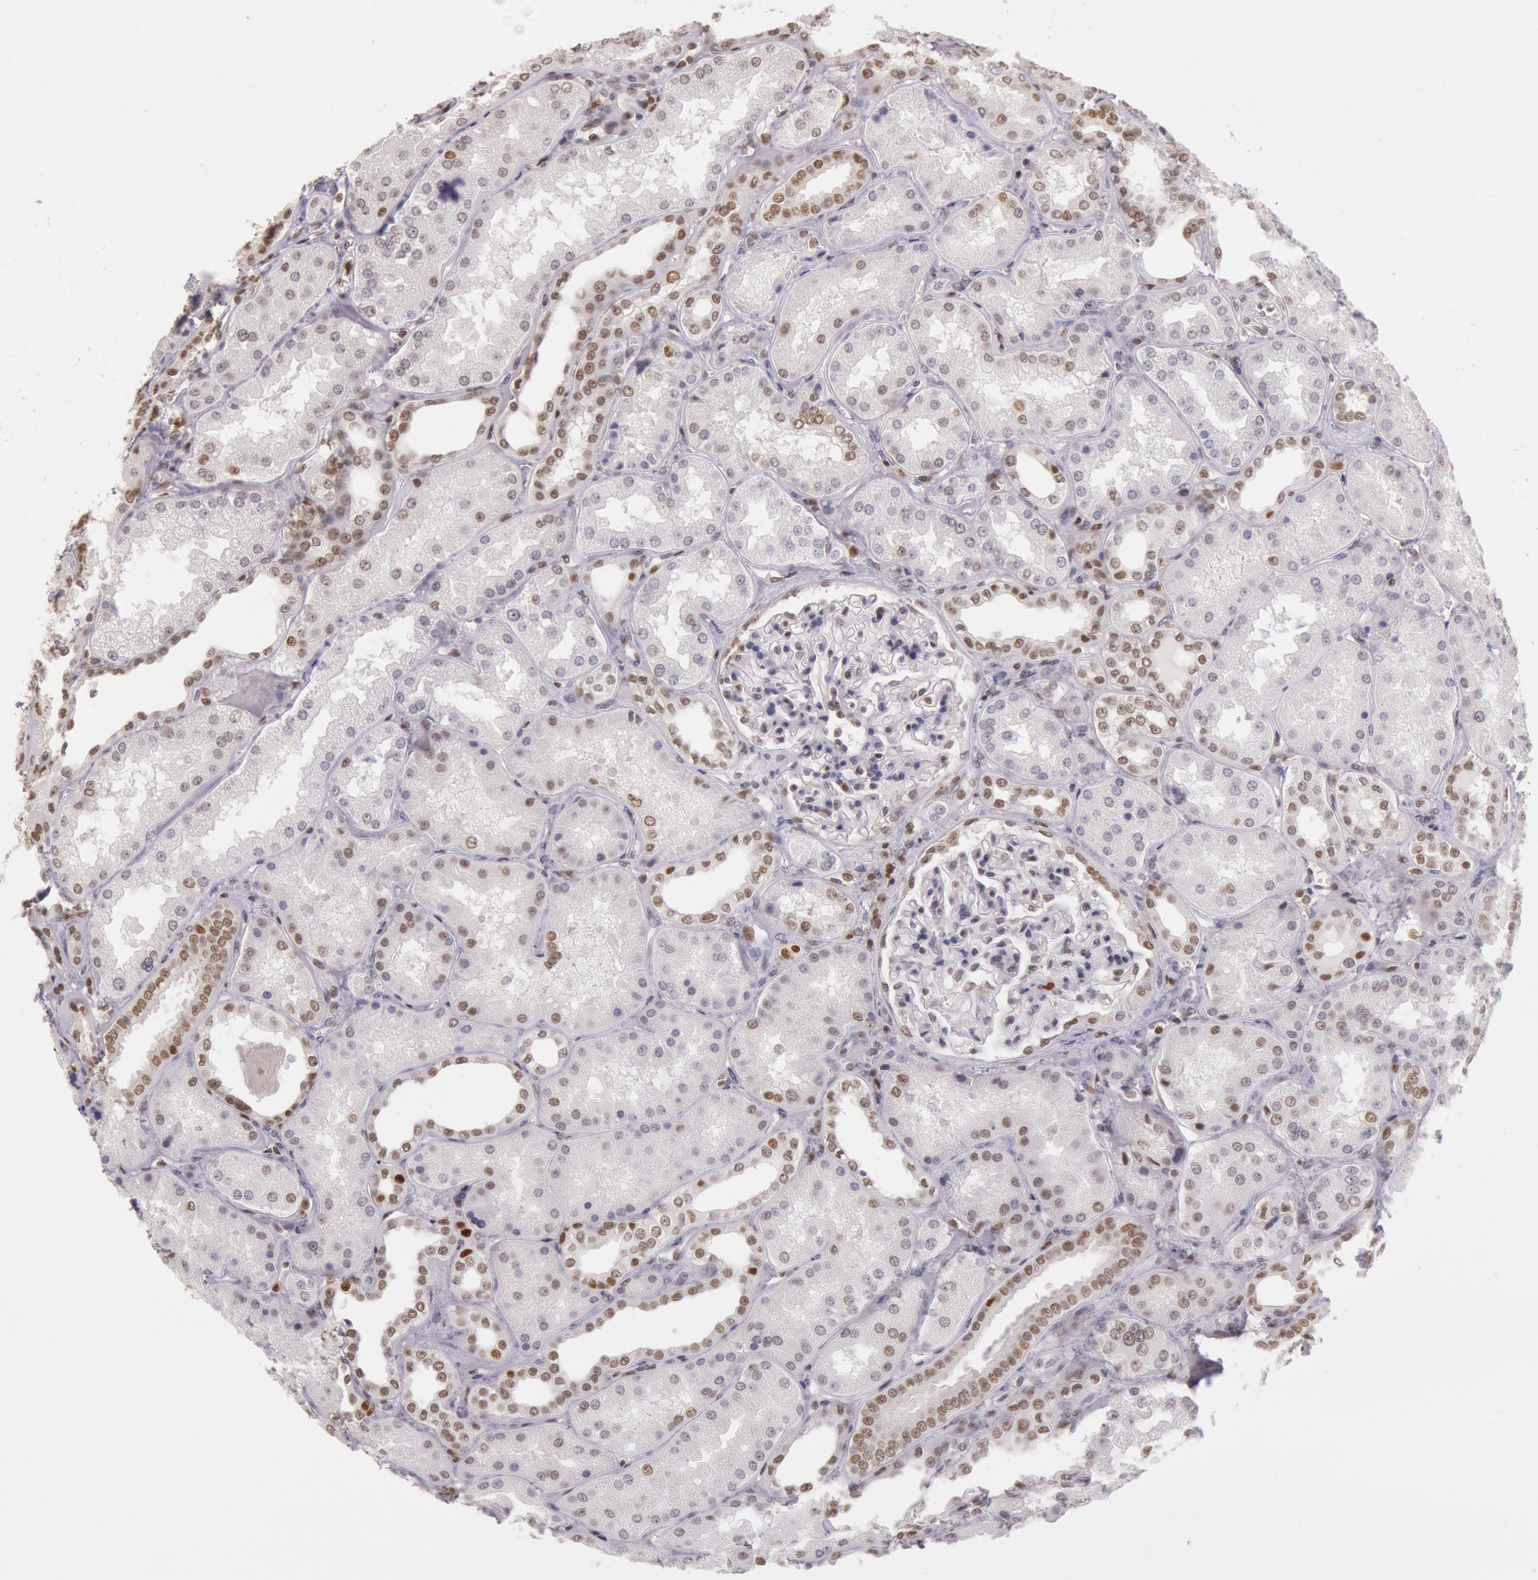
{"staining": {"intensity": "moderate", "quantity": "25%-75%", "location": "nuclear"}, "tissue": "kidney", "cell_type": "Cells in glomeruli", "image_type": "normal", "snomed": [{"axis": "morphology", "description": "Normal tissue, NOS"}, {"axis": "topography", "description": "Kidney"}], "caption": "Immunohistochemical staining of normal kidney shows moderate nuclear protein expression in approximately 25%-75% of cells in glomeruli.", "gene": "ESS2", "patient": {"sex": "female", "age": 56}}